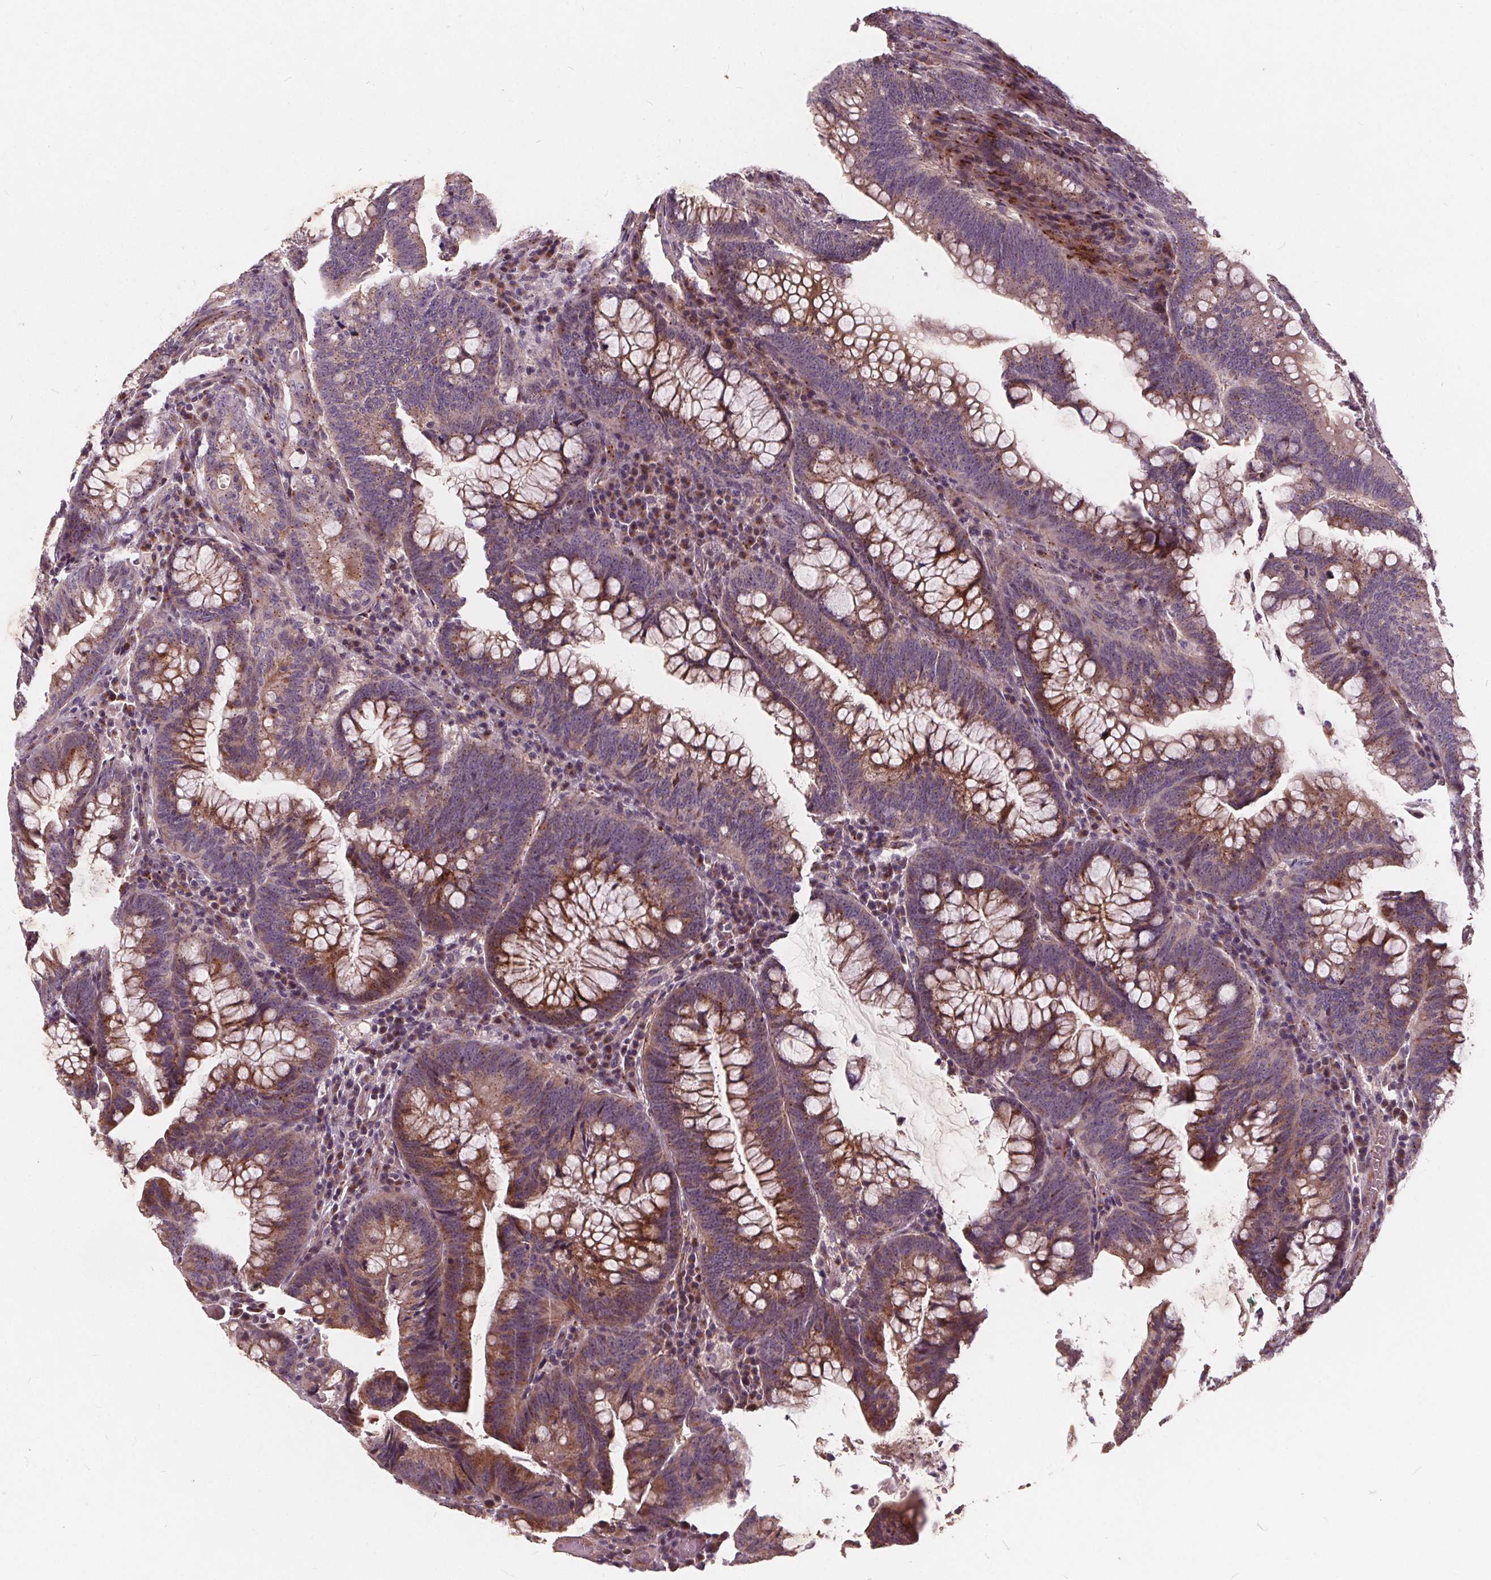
{"staining": {"intensity": "moderate", "quantity": "<25%", "location": "cytoplasmic/membranous"}, "tissue": "colorectal cancer", "cell_type": "Tumor cells", "image_type": "cancer", "snomed": [{"axis": "morphology", "description": "Adenocarcinoma, NOS"}, {"axis": "topography", "description": "Colon"}], "caption": "IHC photomicrograph of neoplastic tissue: colorectal cancer (adenocarcinoma) stained using IHC shows low levels of moderate protein expression localized specifically in the cytoplasmic/membranous of tumor cells, appearing as a cytoplasmic/membranous brown color.", "gene": "CSNK1G2", "patient": {"sex": "male", "age": 62}}